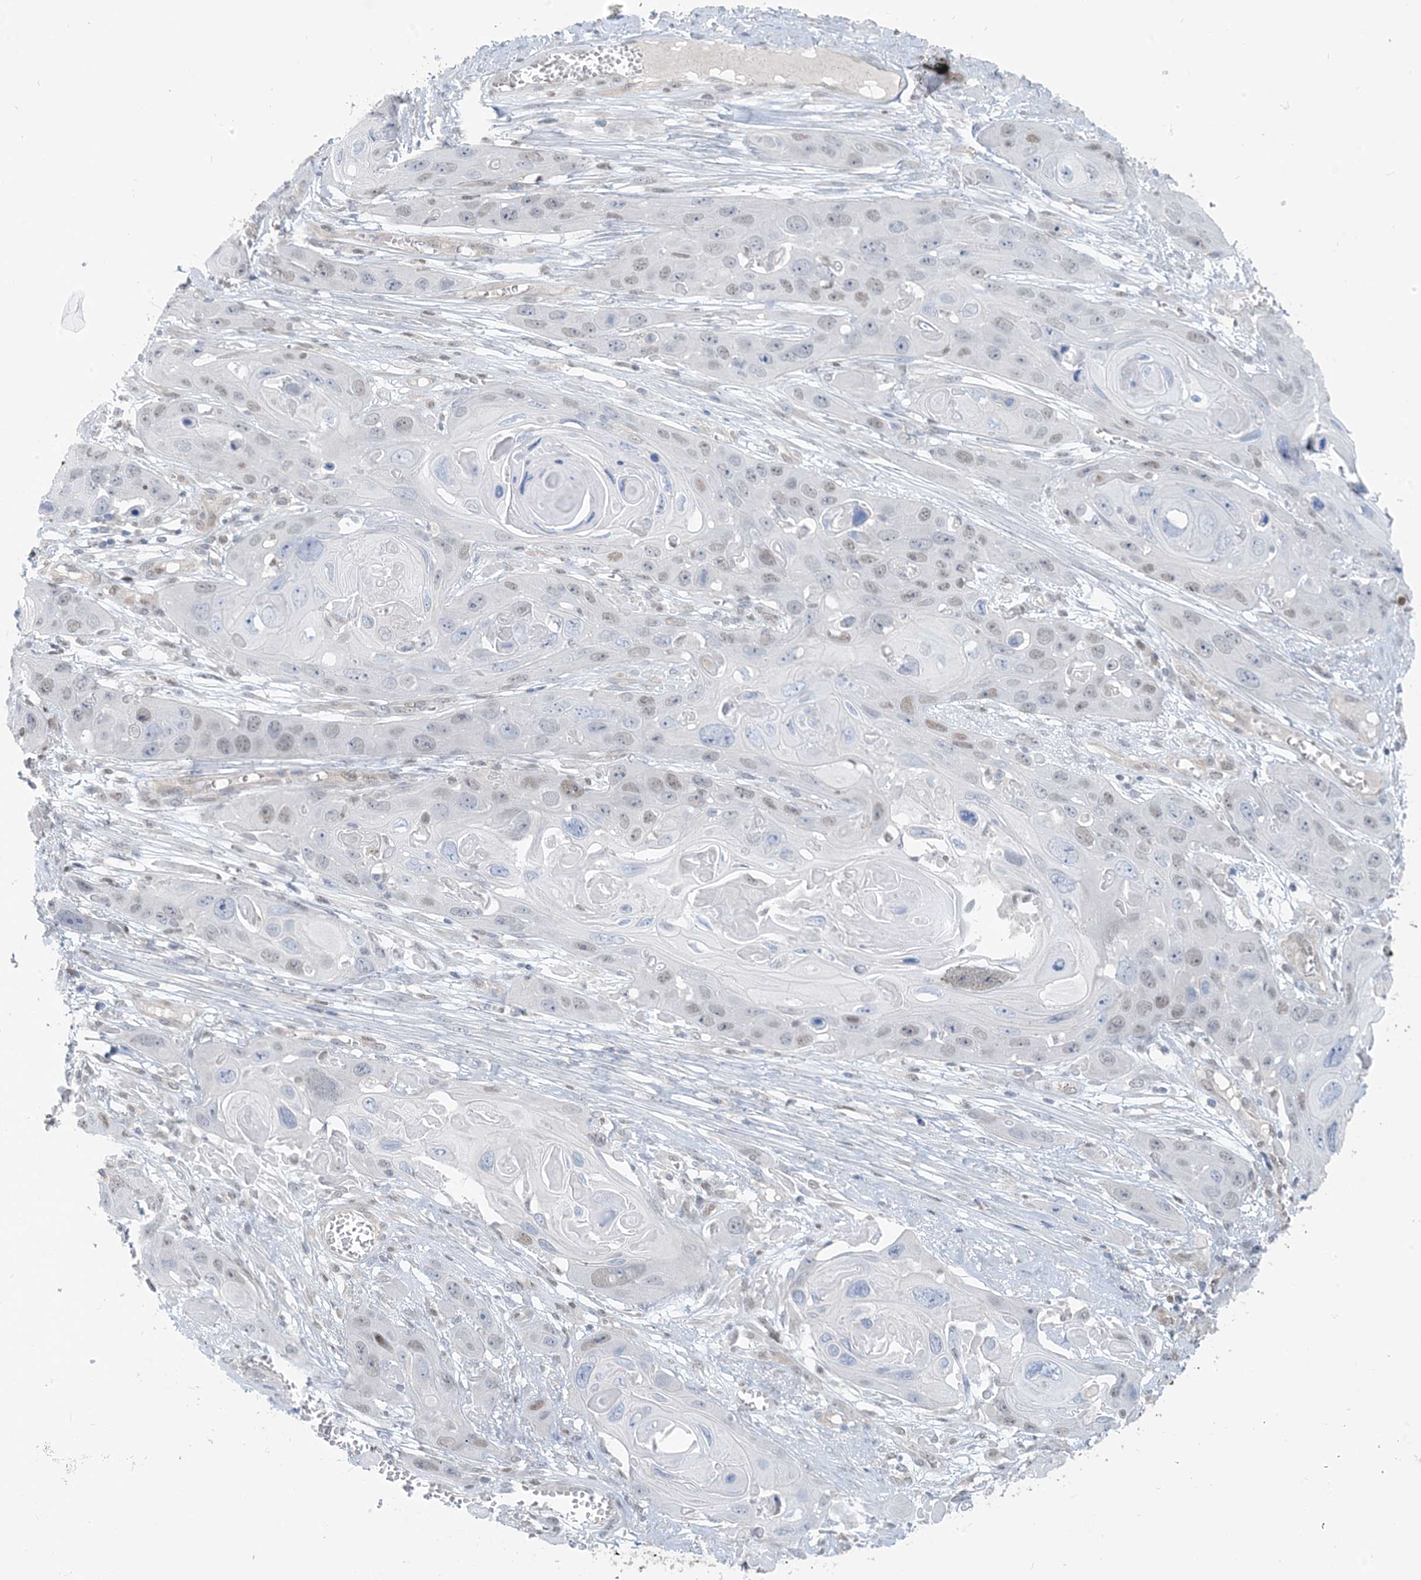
{"staining": {"intensity": "weak", "quantity": "<25%", "location": "nuclear"}, "tissue": "skin cancer", "cell_type": "Tumor cells", "image_type": "cancer", "snomed": [{"axis": "morphology", "description": "Squamous cell carcinoma, NOS"}, {"axis": "topography", "description": "Skin"}], "caption": "Histopathology image shows no significant protein expression in tumor cells of skin cancer.", "gene": "ZC3H12A", "patient": {"sex": "male", "age": 55}}